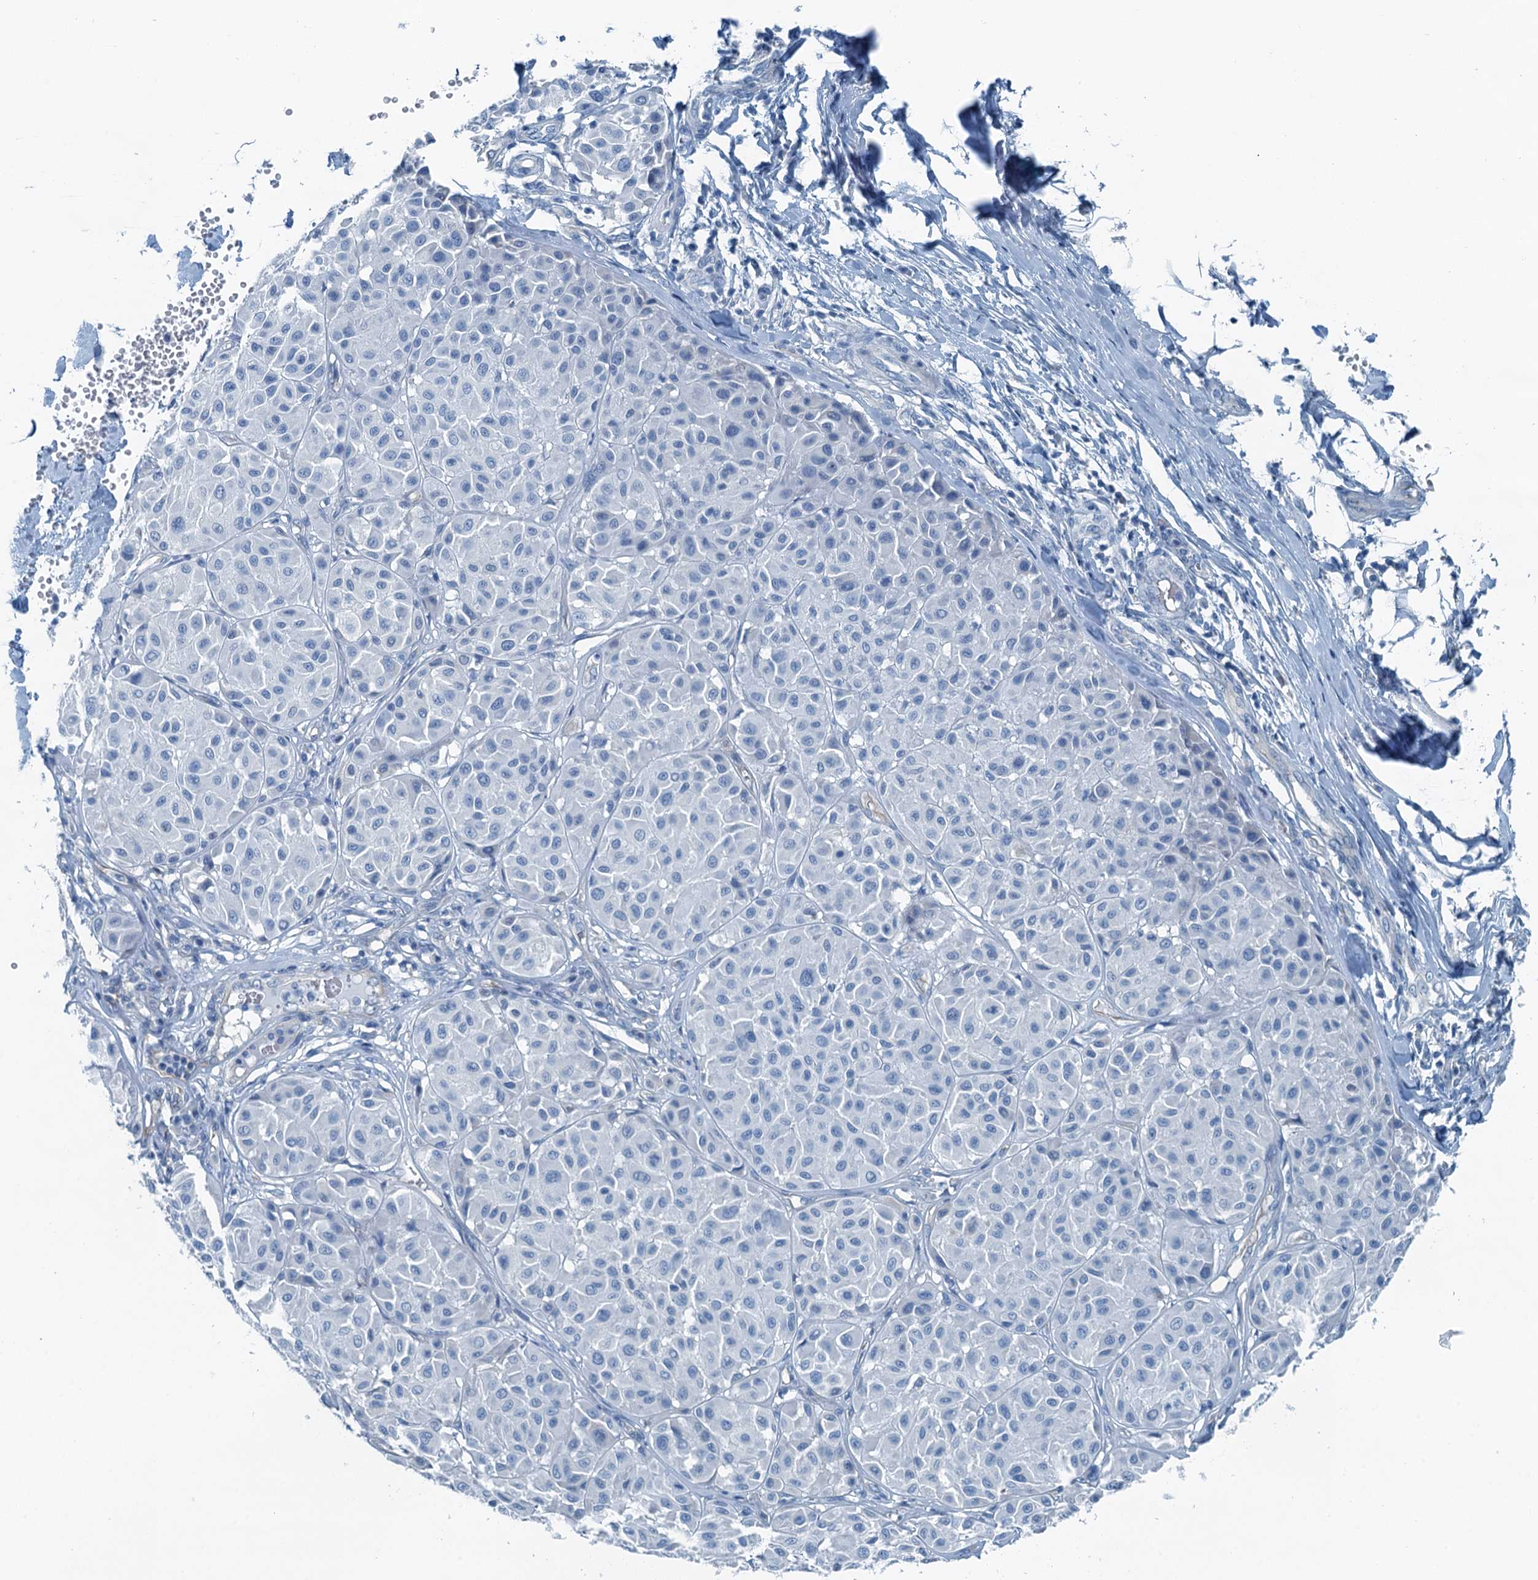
{"staining": {"intensity": "negative", "quantity": "none", "location": "none"}, "tissue": "melanoma", "cell_type": "Tumor cells", "image_type": "cancer", "snomed": [{"axis": "morphology", "description": "Malignant melanoma, Metastatic site"}, {"axis": "topography", "description": "Soft tissue"}], "caption": "IHC image of human malignant melanoma (metastatic site) stained for a protein (brown), which reveals no expression in tumor cells. Nuclei are stained in blue.", "gene": "TMOD2", "patient": {"sex": "male", "age": 41}}